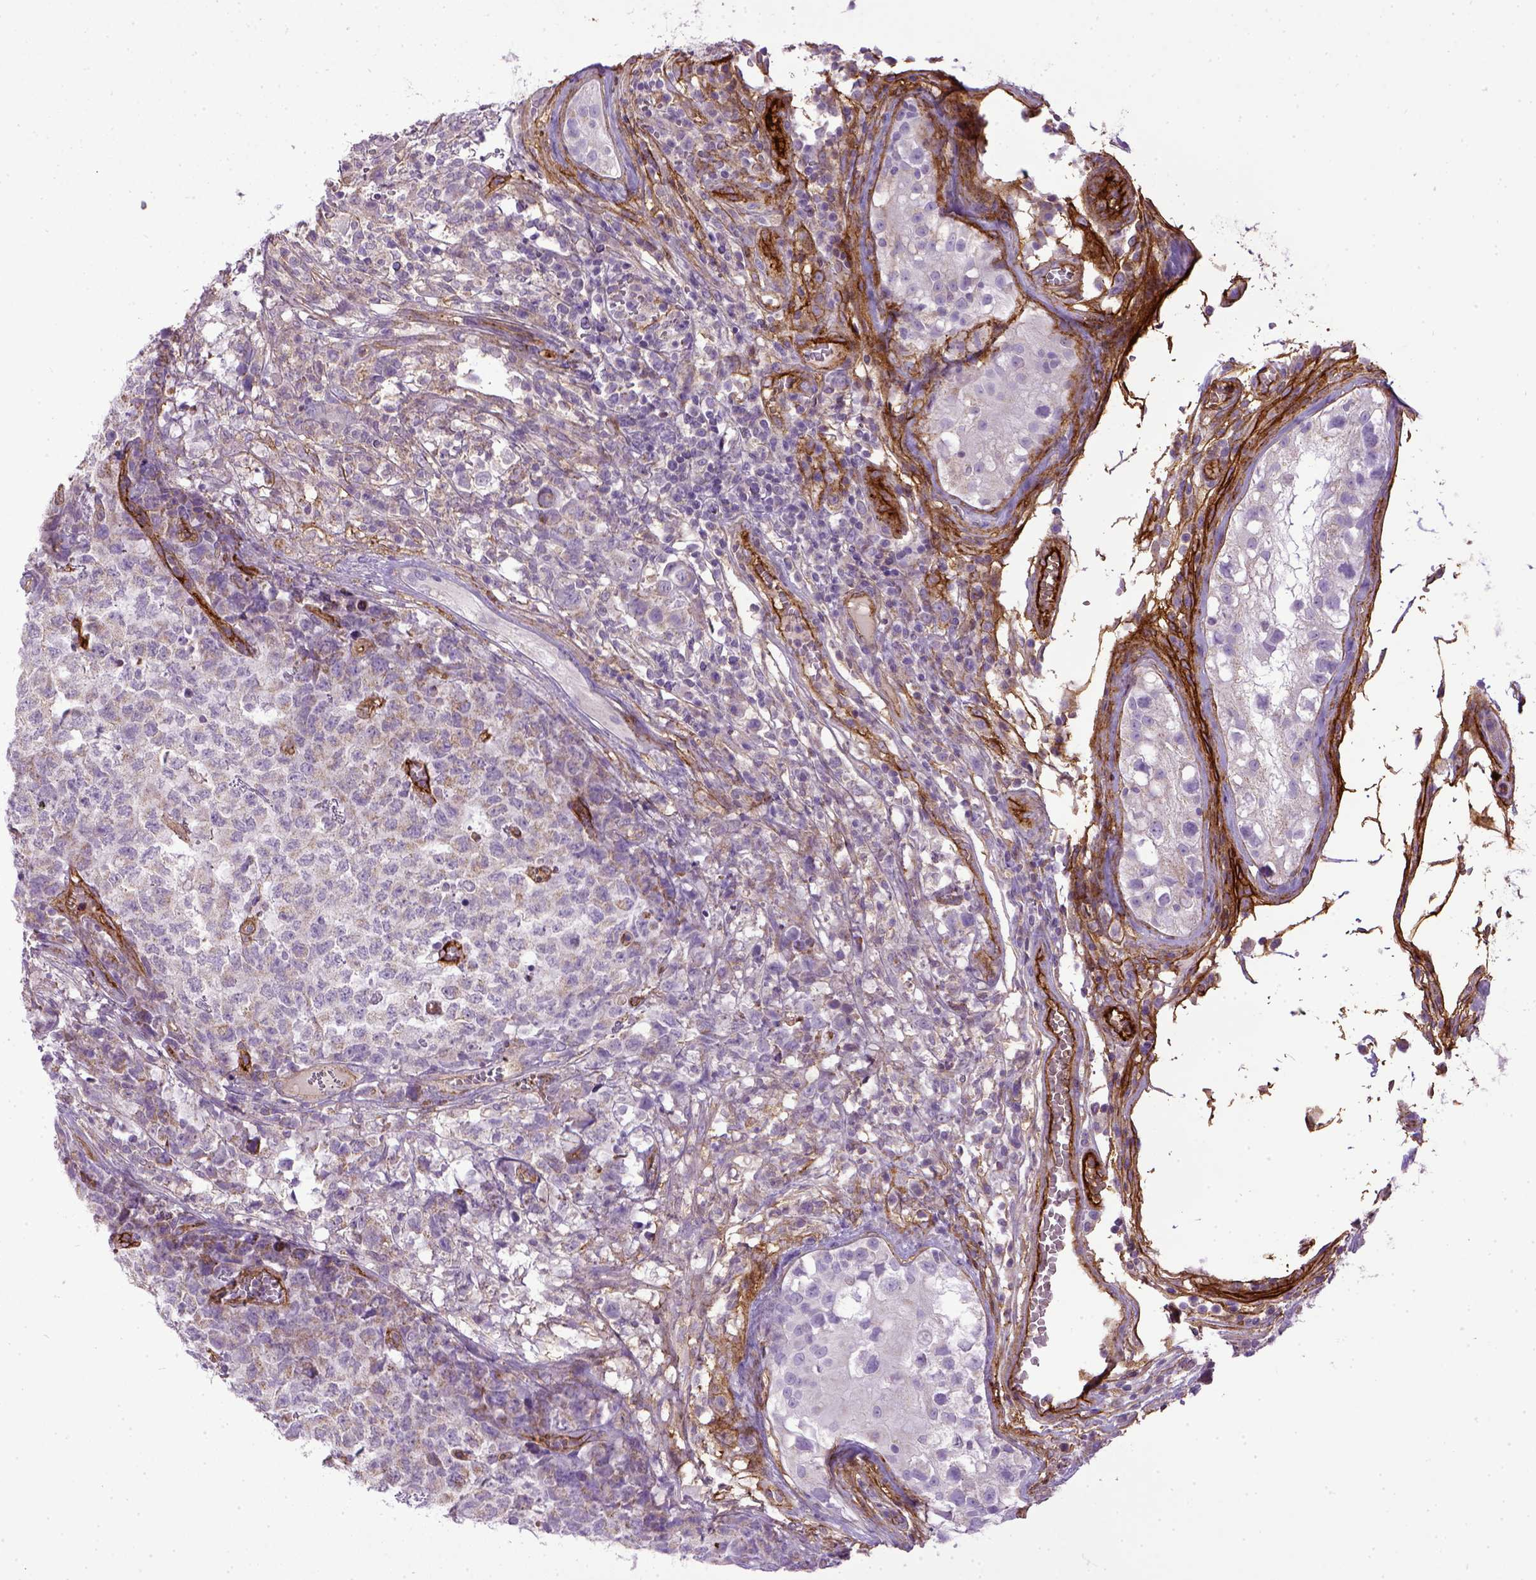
{"staining": {"intensity": "weak", "quantity": "25%-75%", "location": "cytoplasmic/membranous"}, "tissue": "testis cancer", "cell_type": "Tumor cells", "image_type": "cancer", "snomed": [{"axis": "morphology", "description": "Carcinoma, Embryonal, NOS"}, {"axis": "topography", "description": "Testis"}], "caption": "Immunohistochemical staining of testis embryonal carcinoma shows low levels of weak cytoplasmic/membranous protein positivity in about 25%-75% of tumor cells.", "gene": "ENG", "patient": {"sex": "male", "age": 23}}